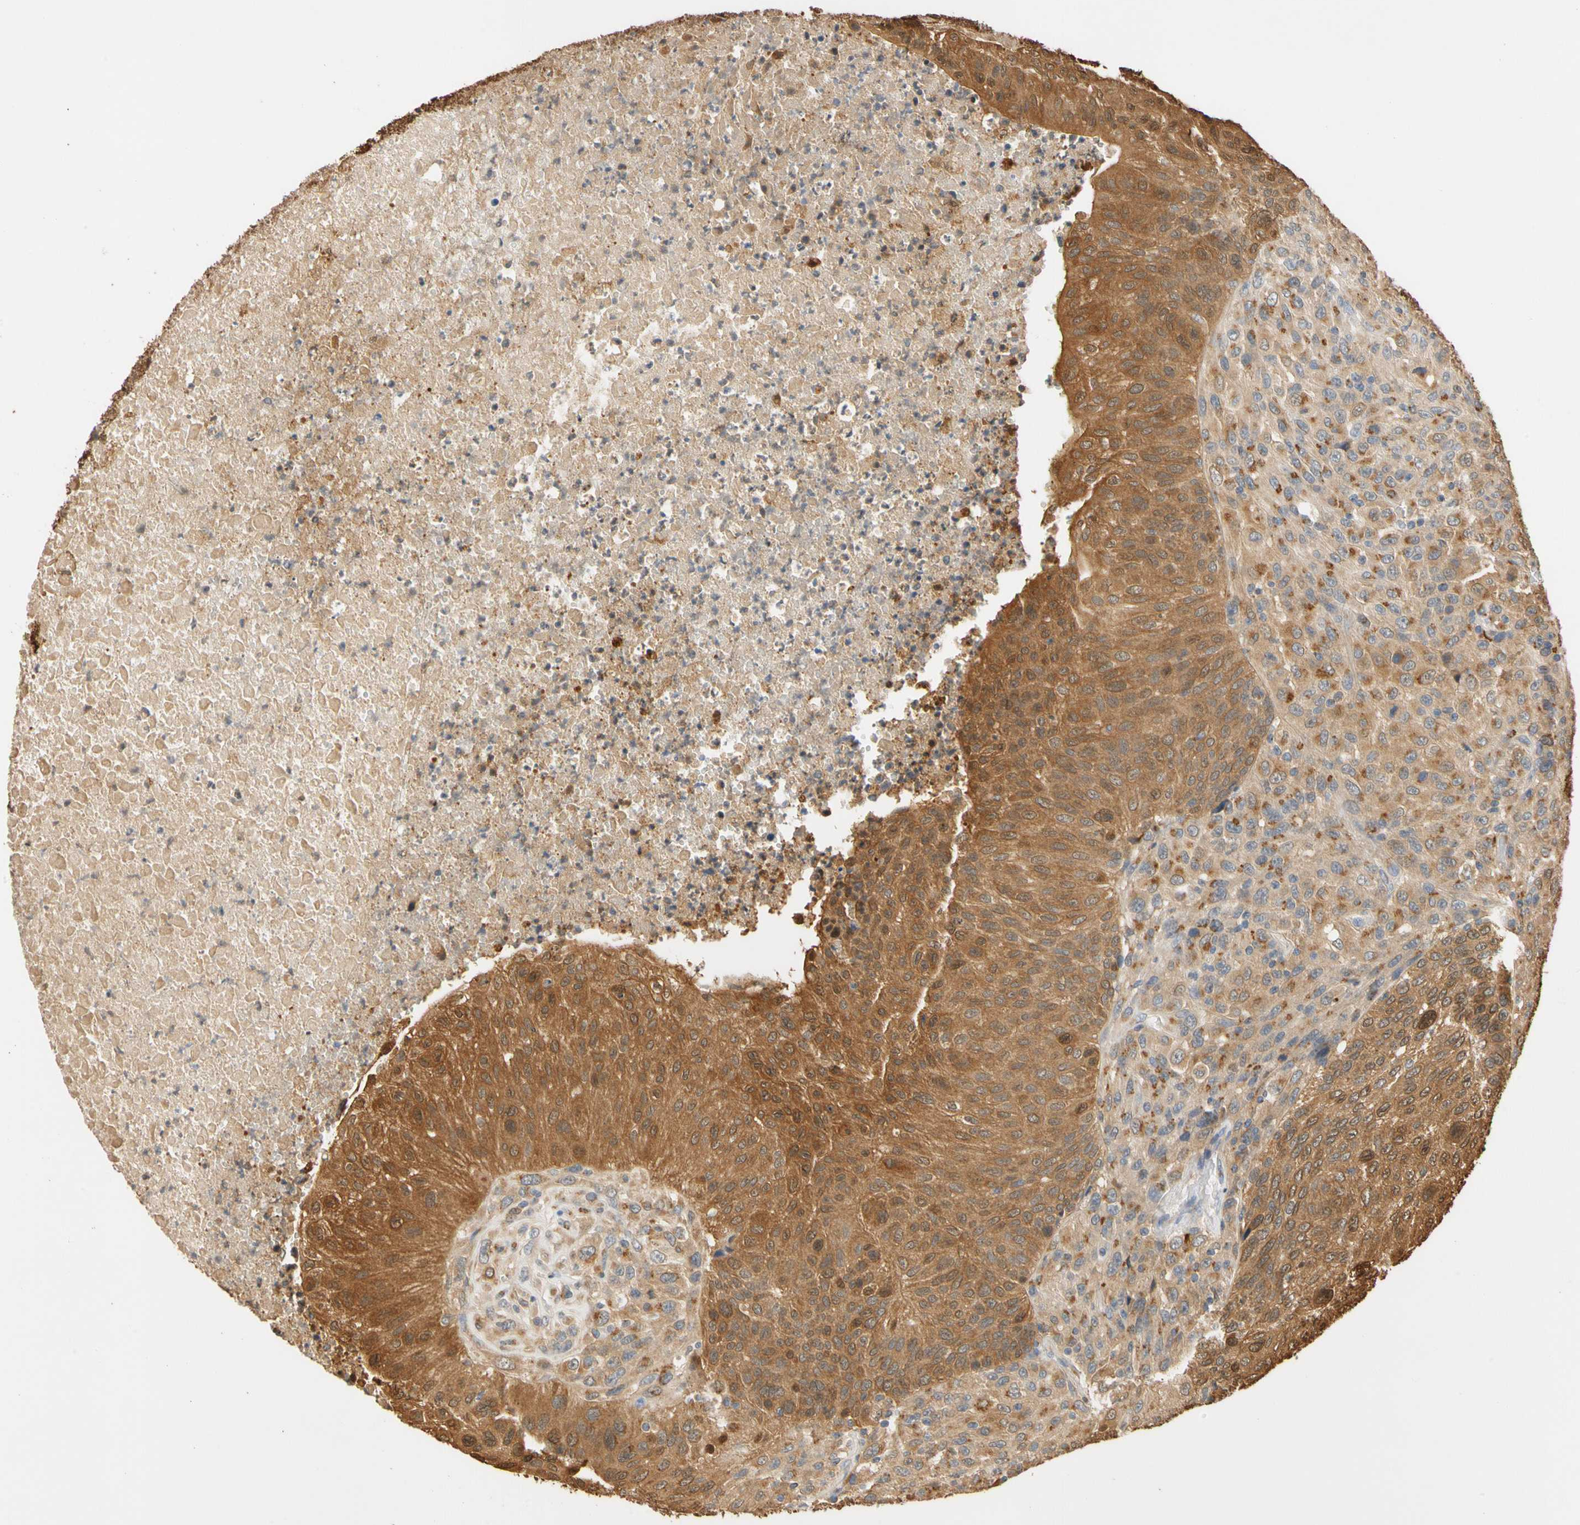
{"staining": {"intensity": "moderate", "quantity": ">75%", "location": "cytoplasmic/membranous"}, "tissue": "urothelial cancer", "cell_type": "Tumor cells", "image_type": "cancer", "snomed": [{"axis": "morphology", "description": "Urothelial carcinoma, High grade"}, {"axis": "topography", "description": "Urinary bladder"}], "caption": "High-grade urothelial carcinoma stained with a protein marker shows moderate staining in tumor cells.", "gene": "GPSM2", "patient": {"sex": "male", "age": 66}}